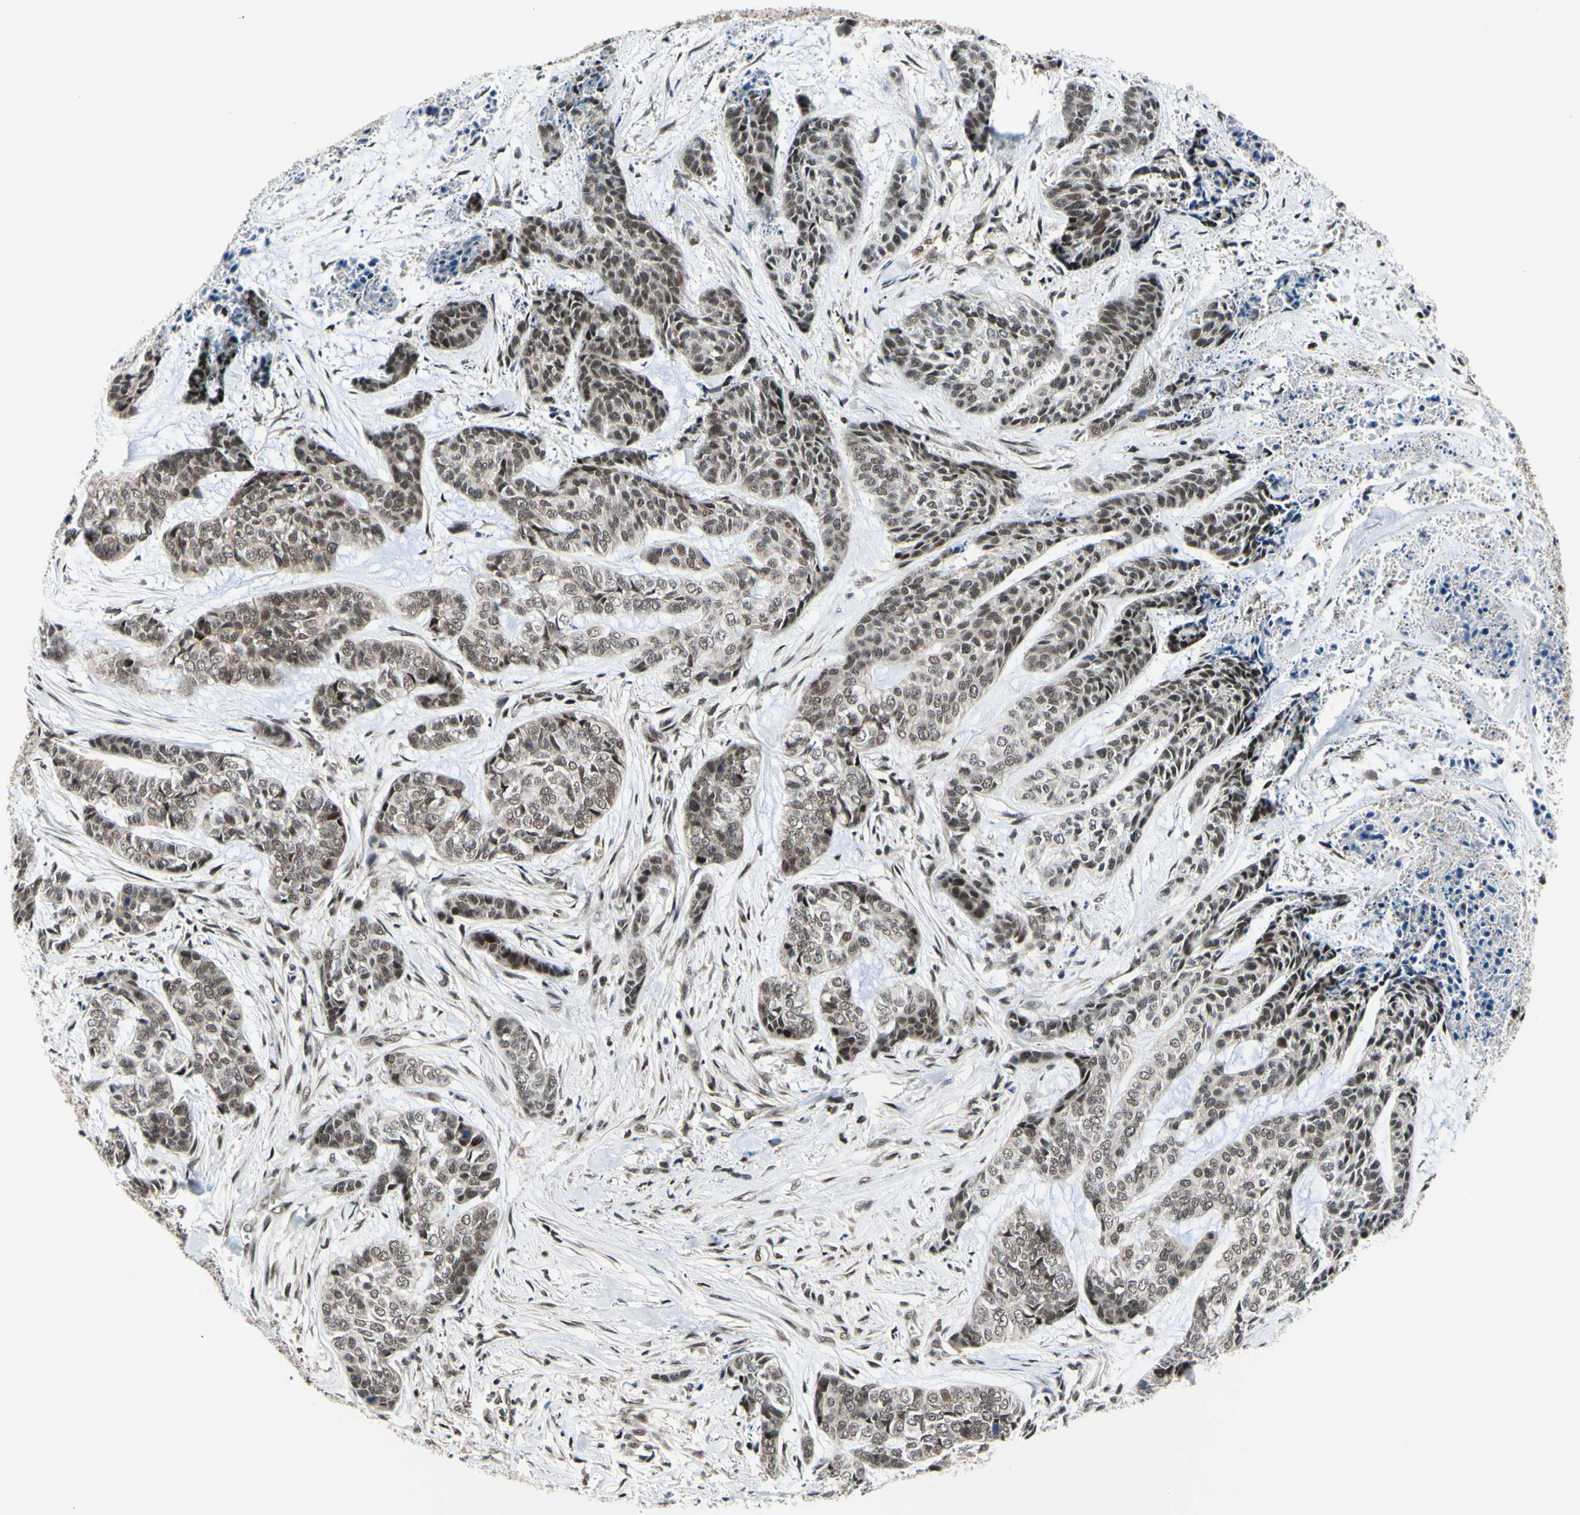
{"staining": {"intensity": "moderate", "quantity": ">75%", "location": "nuclear"}, "tissue": "skin cancer", "cell_type": "Tumor cells", "image_type": "cancer", "snomed": [{"axis": "morphology", "description": "Basal cell carcinoma"}, {"axis": "topography", "description": "Skin"}], "caption": "Immunohistochemistry (IHC) image of skin basal cell carcinoma stained for a protein (brown), which reveals medium levels of moderate nuclear positivity in approximately >75% of tumor cells.", "gene": "THAP12", "patient": {"sex": "female", "age": 64}}